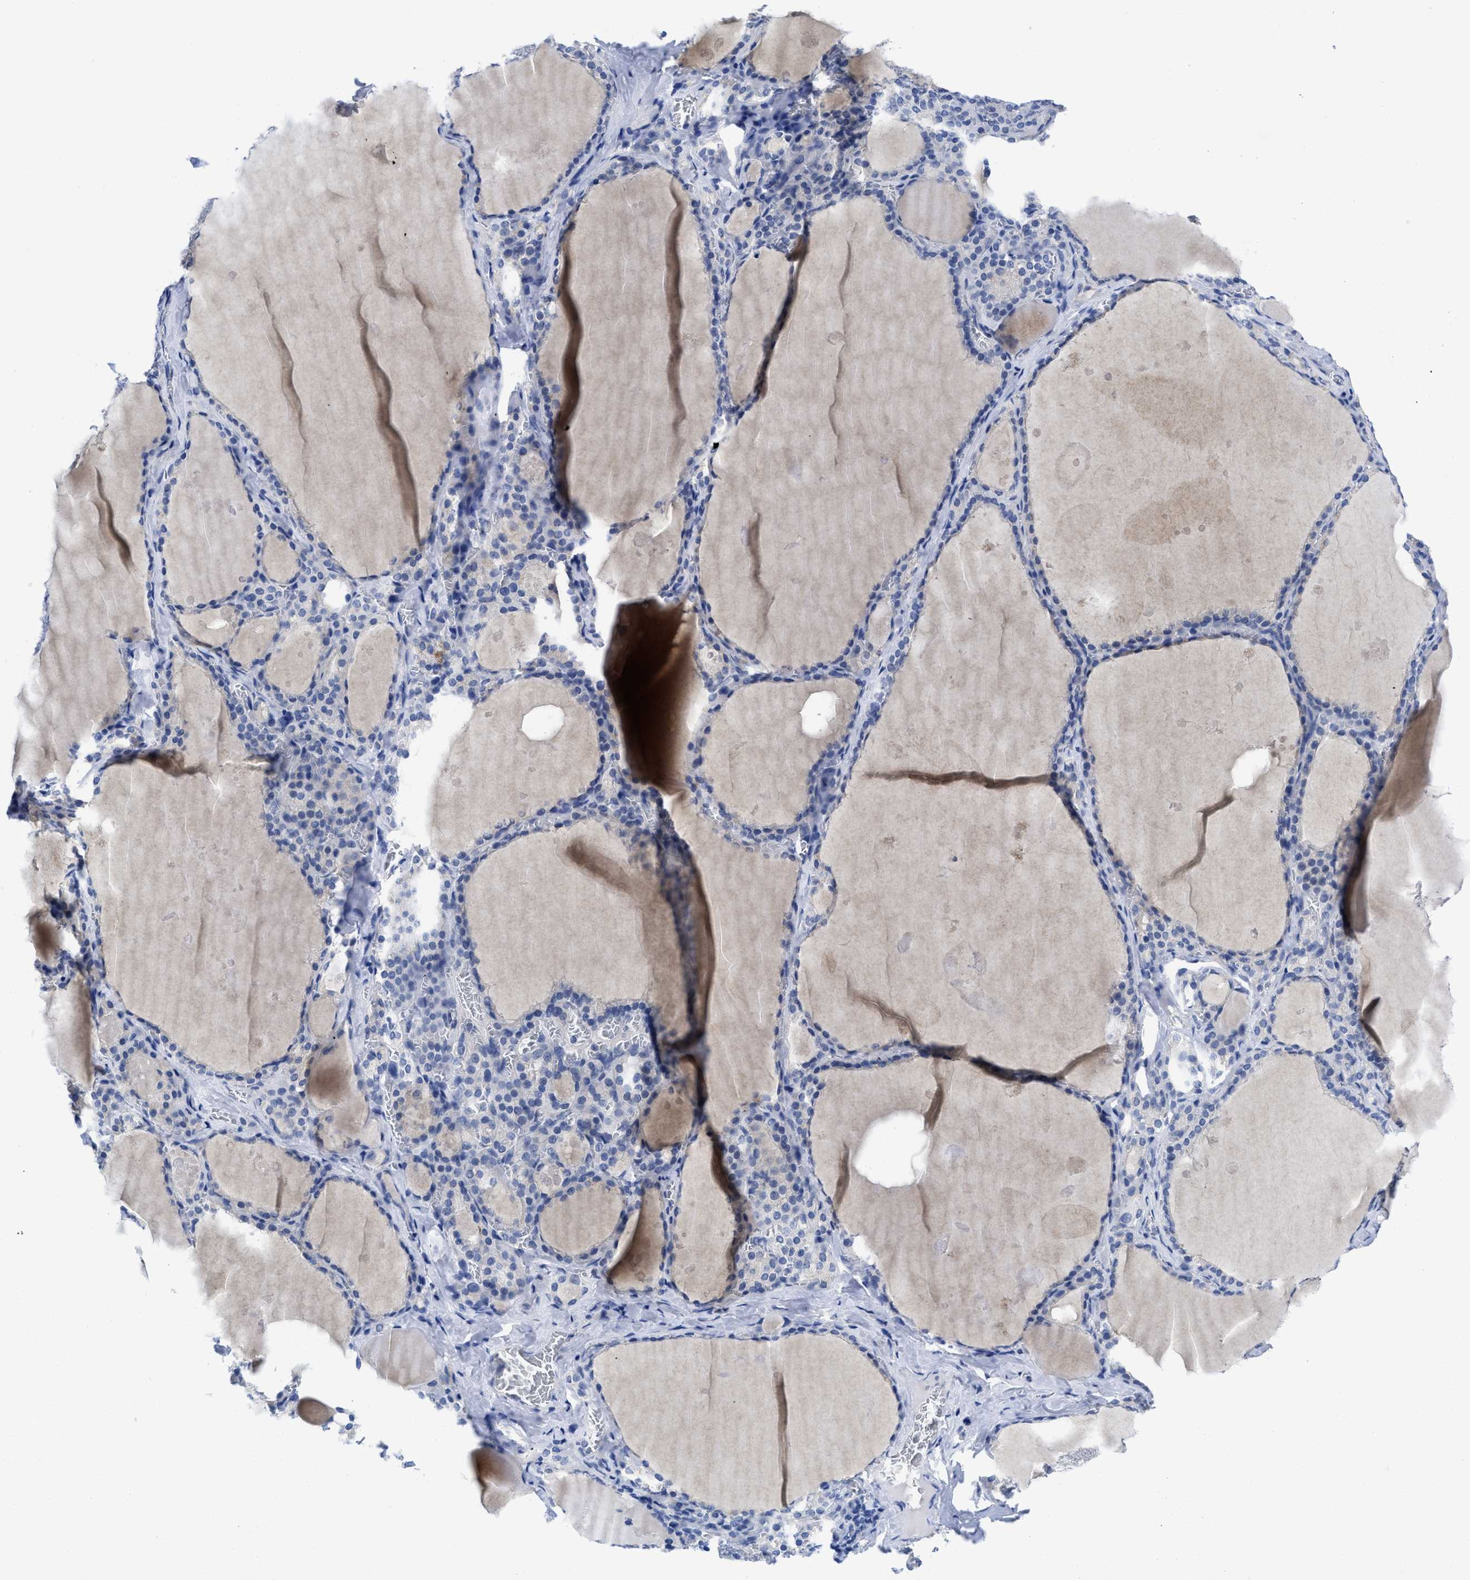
{"staining": {"intensity": "negative", "quantity": "none", "location": "none"}, "tissue": "thyroid gland", "cell_type": "Glandular cells", "image_type": "normal", "snomed": [{"axis": "morphology", "description": "Normal tissue, NOS"}, {"axis": "topography", "description": "Thyroid gland"}], "caption": "Thyroid gland stained for a protein using immunohistochemistry demonstrates no staining glandular cells.", "gene": "PYY", "patient": {"sex": "male", "age": 56}}